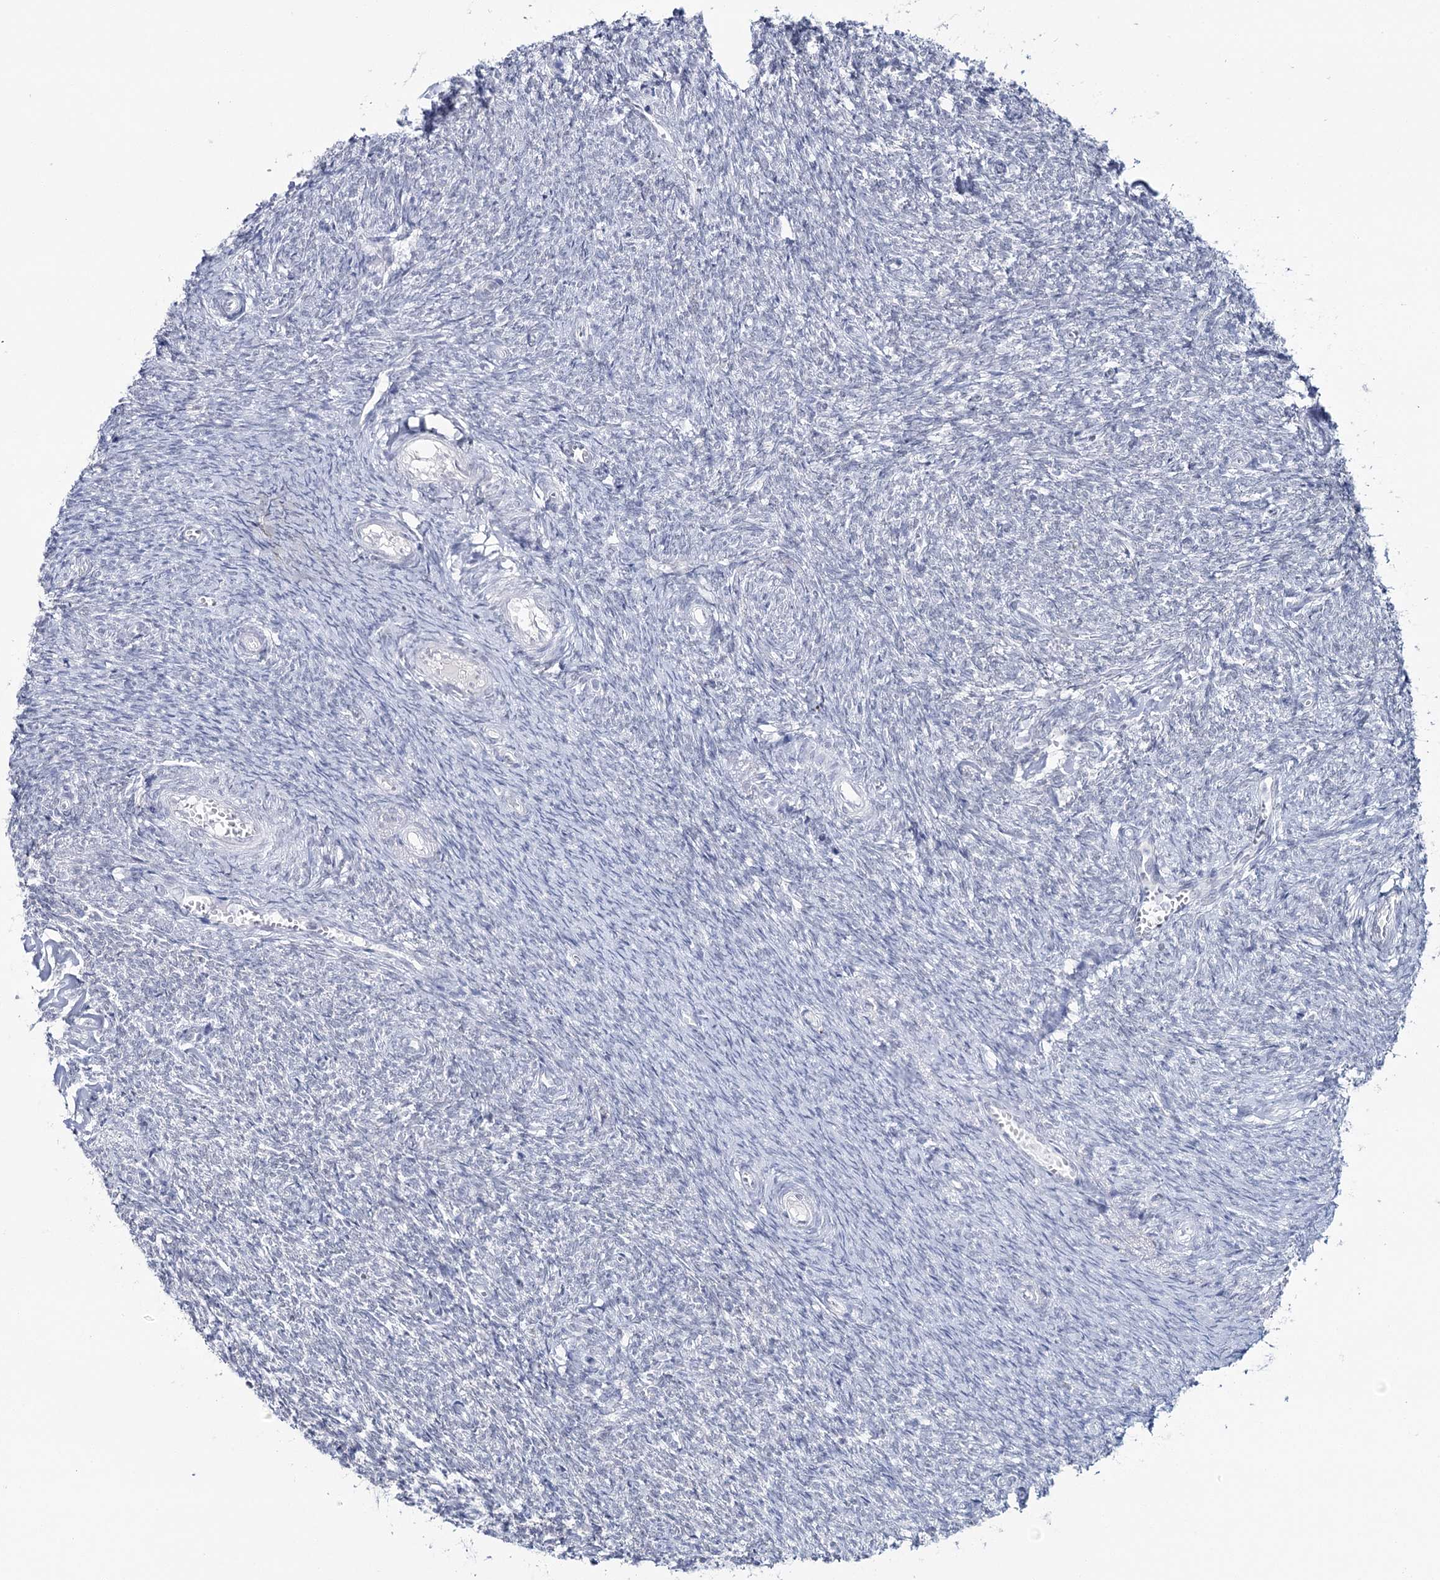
{"staining": {"intensity": "negative", "quantity": "none", "location": "none"}, "tissue": "ovary", "cell_type": "Ovarian stroma cells", "image_type": "normal", "snomed": [{"axis": "morphology", "description": "Normal tissue, NOS"}, {"axis": "topography", "description": "Ovary"}], "caption": "Ovary was stained to show a protein in brown. There is no significant staining in ovarian stroma cells. Nuclei are stained in blue.", "gene": "ZC3H8", "patient": {"sex": "female", "age": 44}}